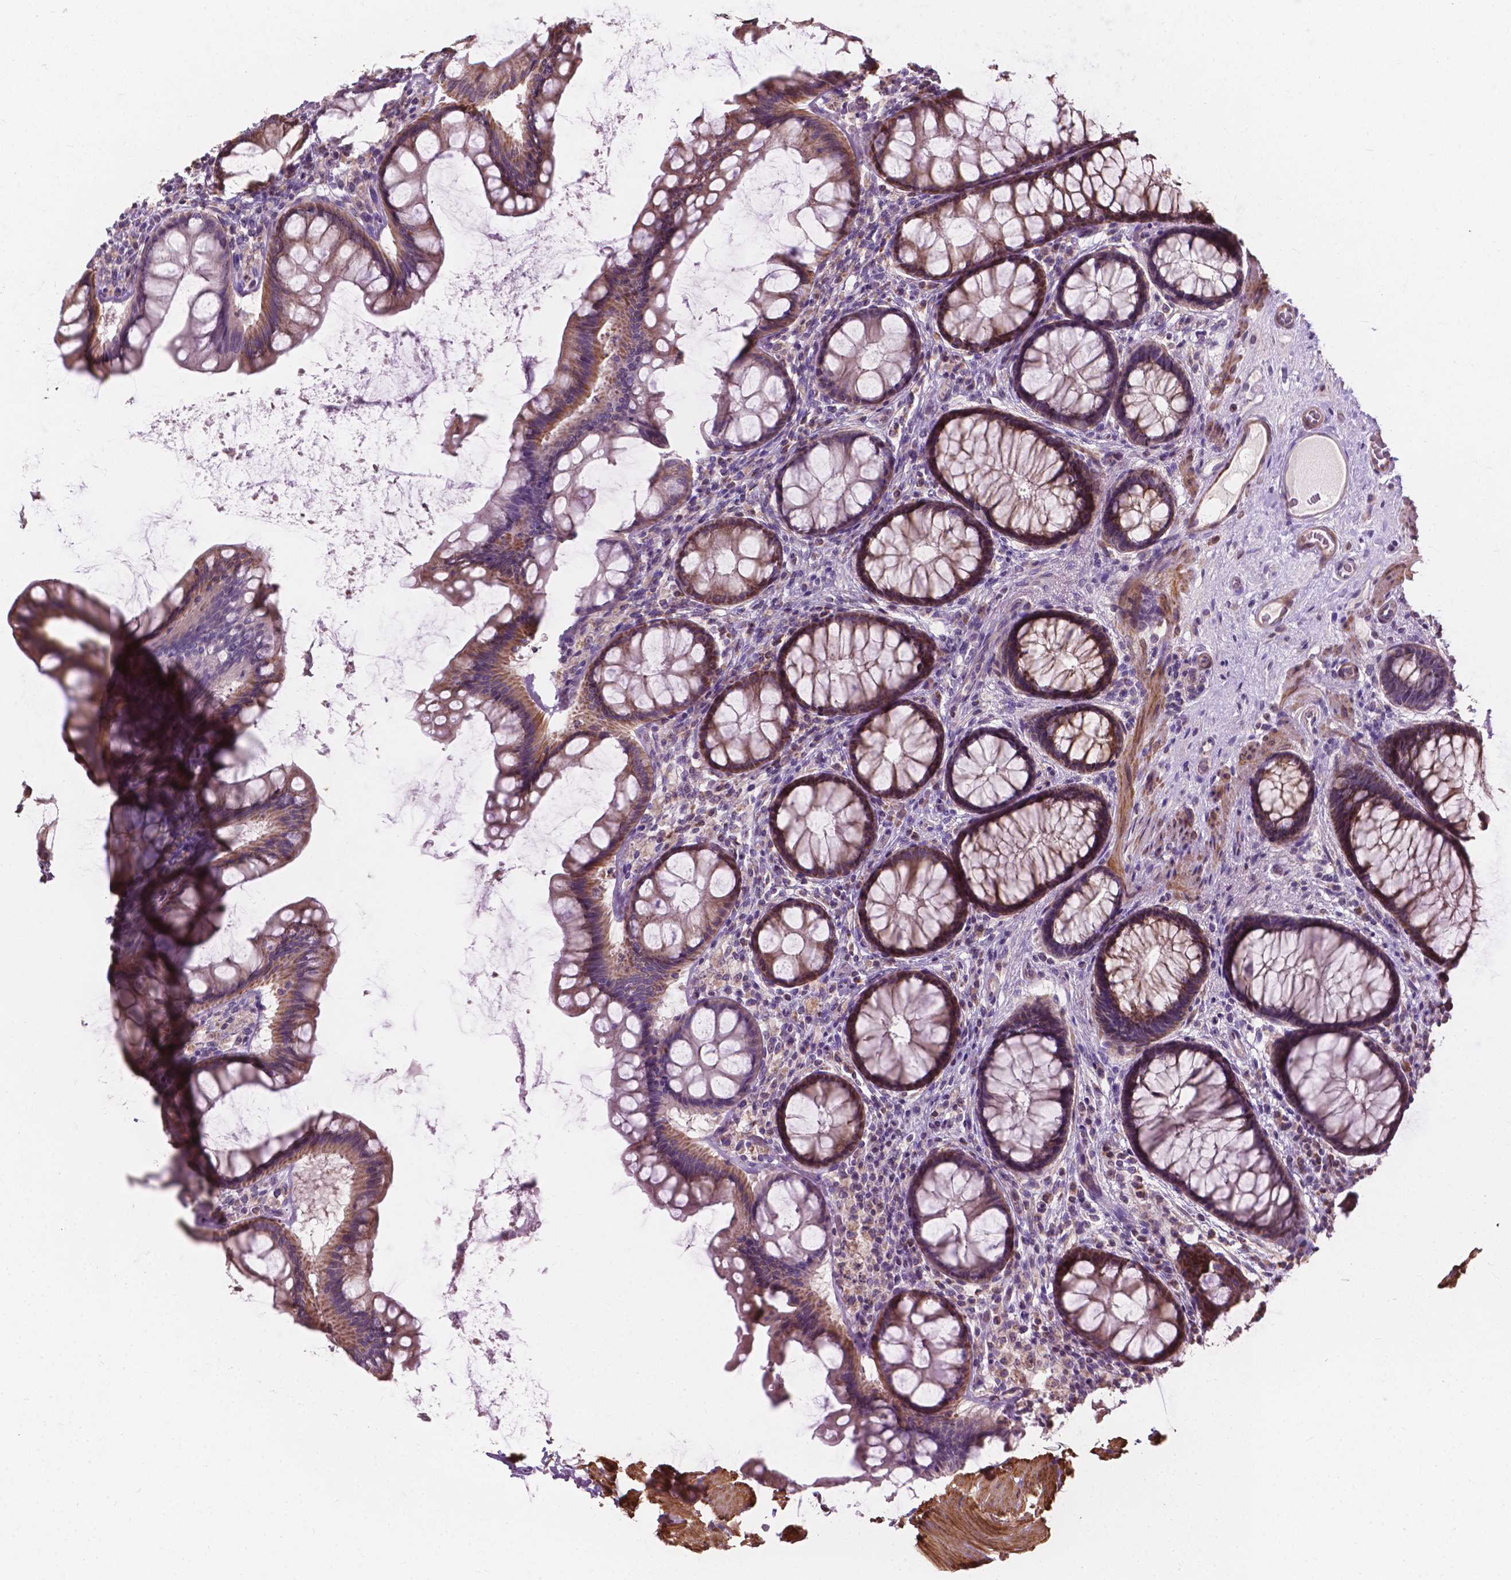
{"staining": {"intensity": "weak", "quantity": ">75%", "location": "cytoplasmic/membranous"}, "tissue": "colon", "cell_type": "Endothelial cells", "image_type": "normal", "snomed": [{"axis": "morphology", "description": "Normal tissue, NOS"}, {"axis": "topography", "description": "Colon"}], "caption": "Immunohistochemistry (IHC) photomicrograph of benign colon: human colon stained using immunohistochemistry (IHC) reveals low levels of weak protein expression localized specifically in the cytoplasmic/membranous of endothelial cells, appearing as a cytoplasmic/membranous brown color.", "gene": "NDUFA10", "patient": {"sex": "female", "age": 65}}